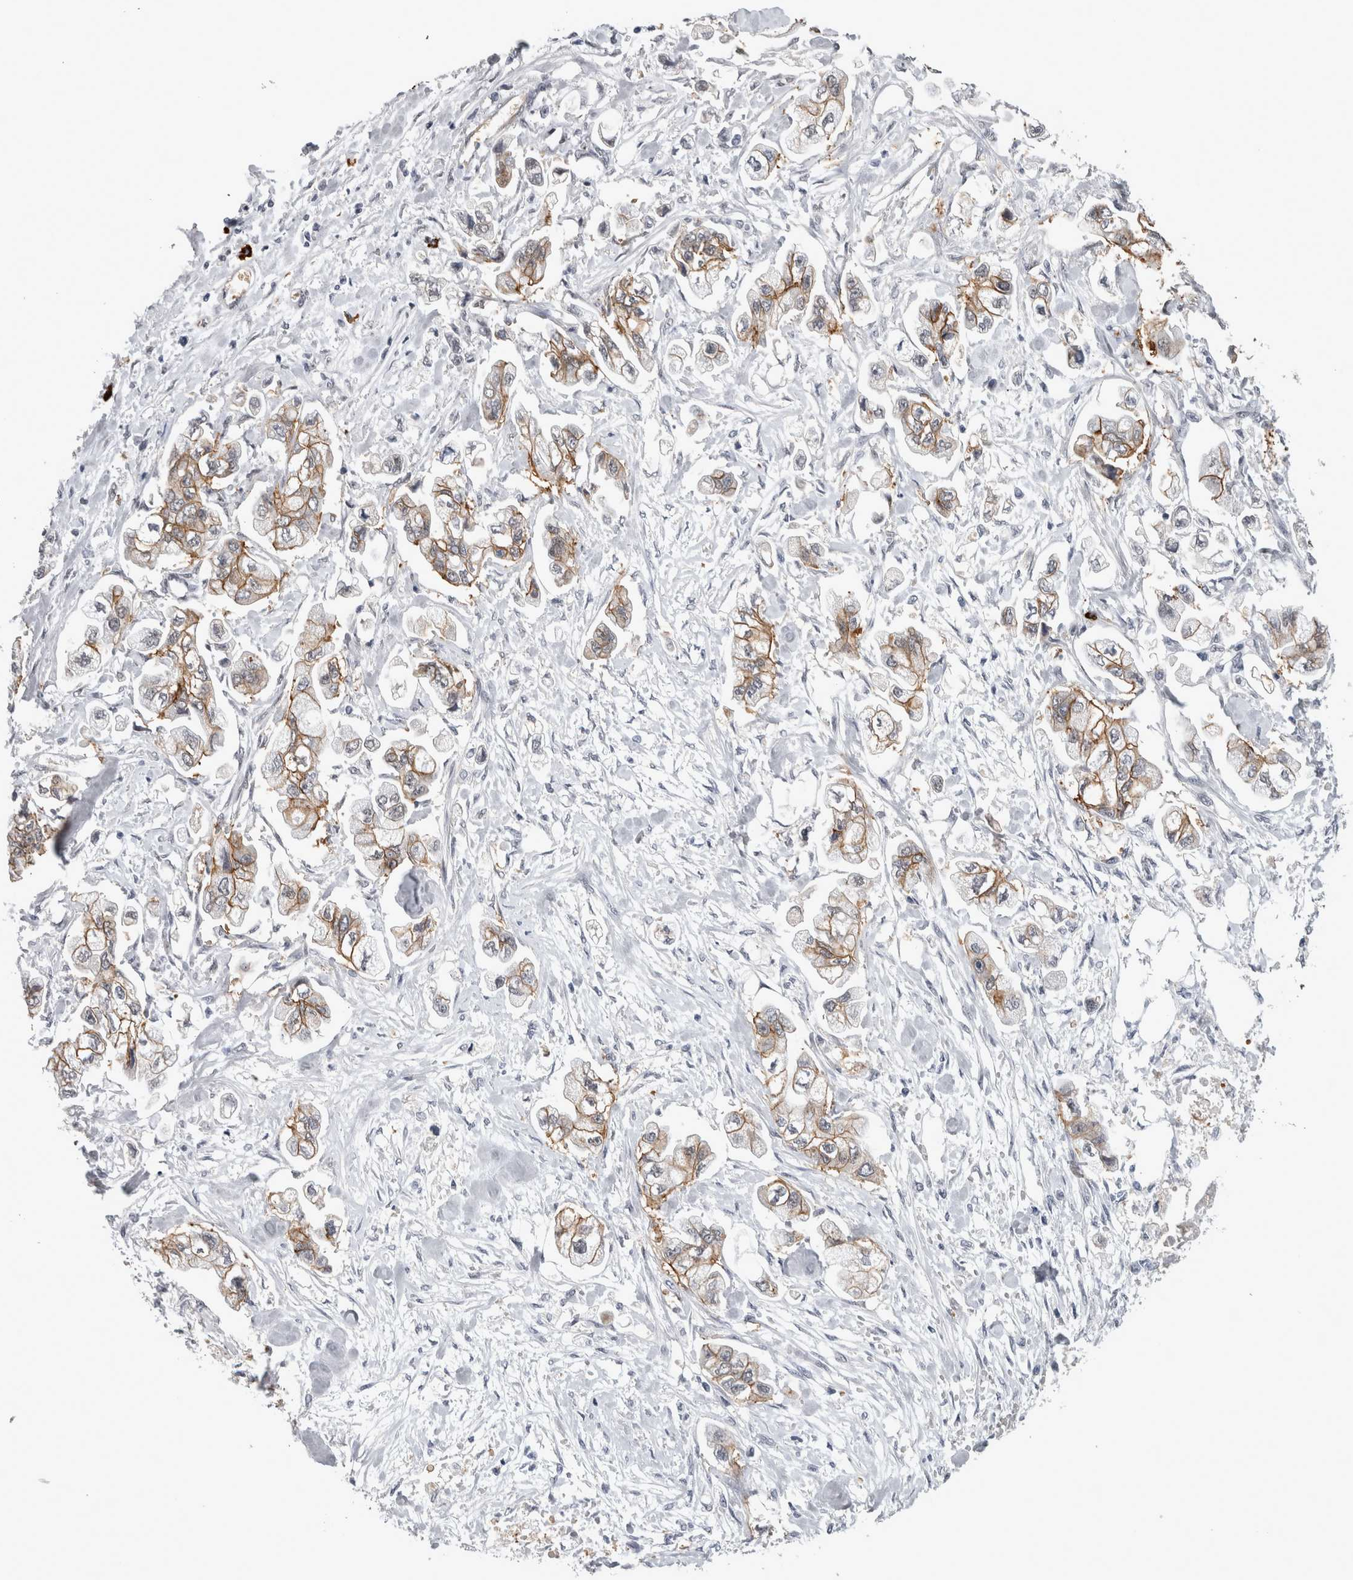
{"staining": {"intensity": "moderate", "quantity": ">75%", "location": "cytoplasmic/membranous"}, "tissue": "stomach cancer", "cell_type": "Tumor cells", "image_type": "cancer", "snomed": [{"axis": "morphology", "description": "Normal tissue, NOS"}, {"axis": "morphology", "description": "Adenocarcinoma, NOS"}, {"axis": "topography", "description": "Stomach"}], "caption": "This photomicrograph exhibits immunohistochemistry staining of human stomach adenocarcinoma, with medium moderate cytoplasmic/membranous expression in about >75% of tumor cells.", "gene": "PEBP4", "patient": {"sex": "male", "age": 62}}